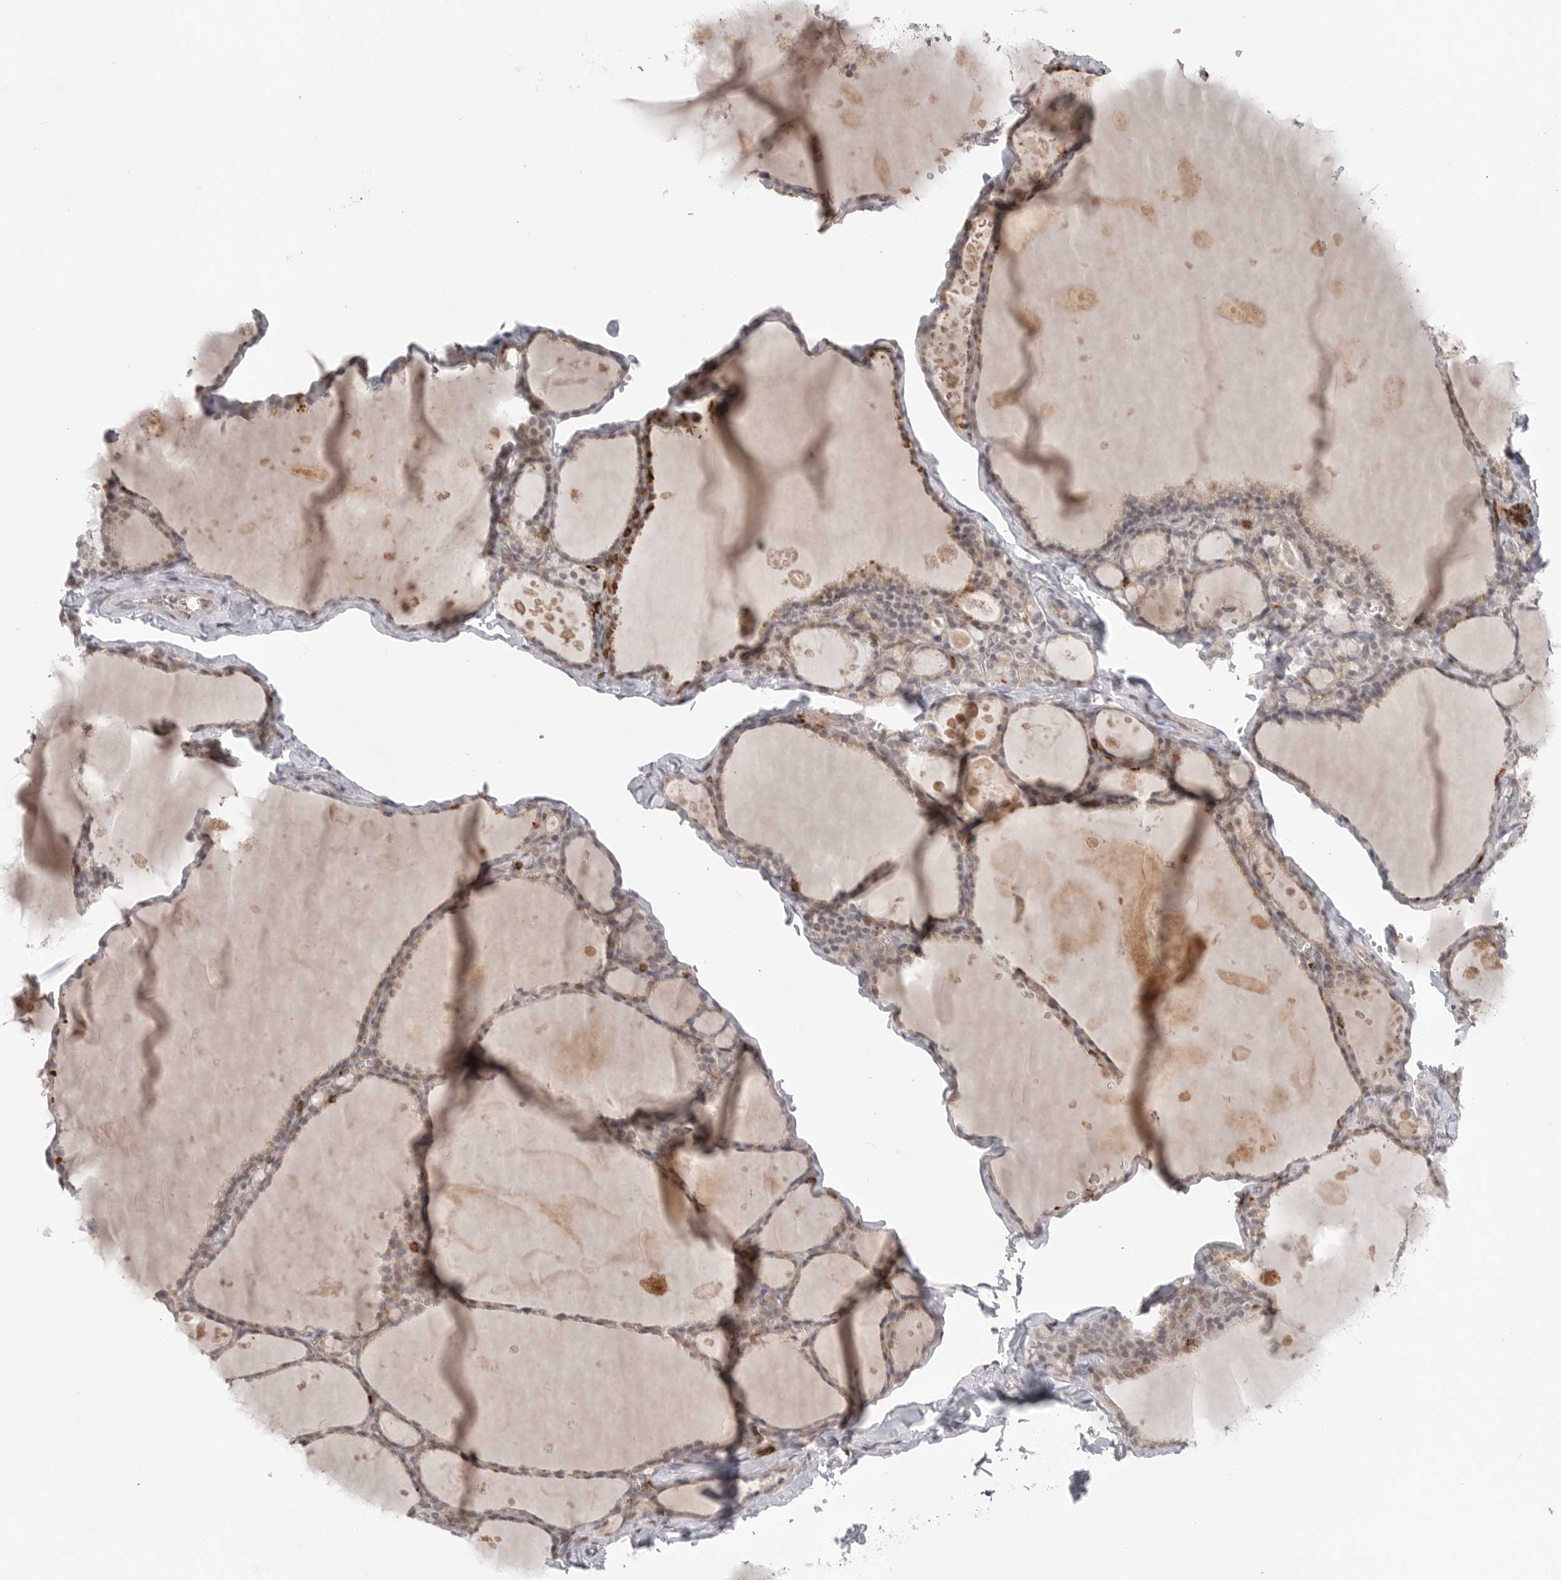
{"staining": {"intensity": "weak", "quantity": "<25%", "location": "cytoplasmic/membranous"}, "tissue": "thyroid gland", "cell_type": "Glandular cells", "image_type": "normal", "snomed": [{"axis": "morphology", "description": "Normal tissue, NOS"}, {"axis": "topography", "description": "Thyroid gland"}], "caption": "Immunohistochemistry of unremarkable thyroid gland reveals no staining in glandular cells. (IHC, brightfield microscopy, high magnification).", "gene": "SH3KBP1", "patient": {"sex": "male", "age": 56}}